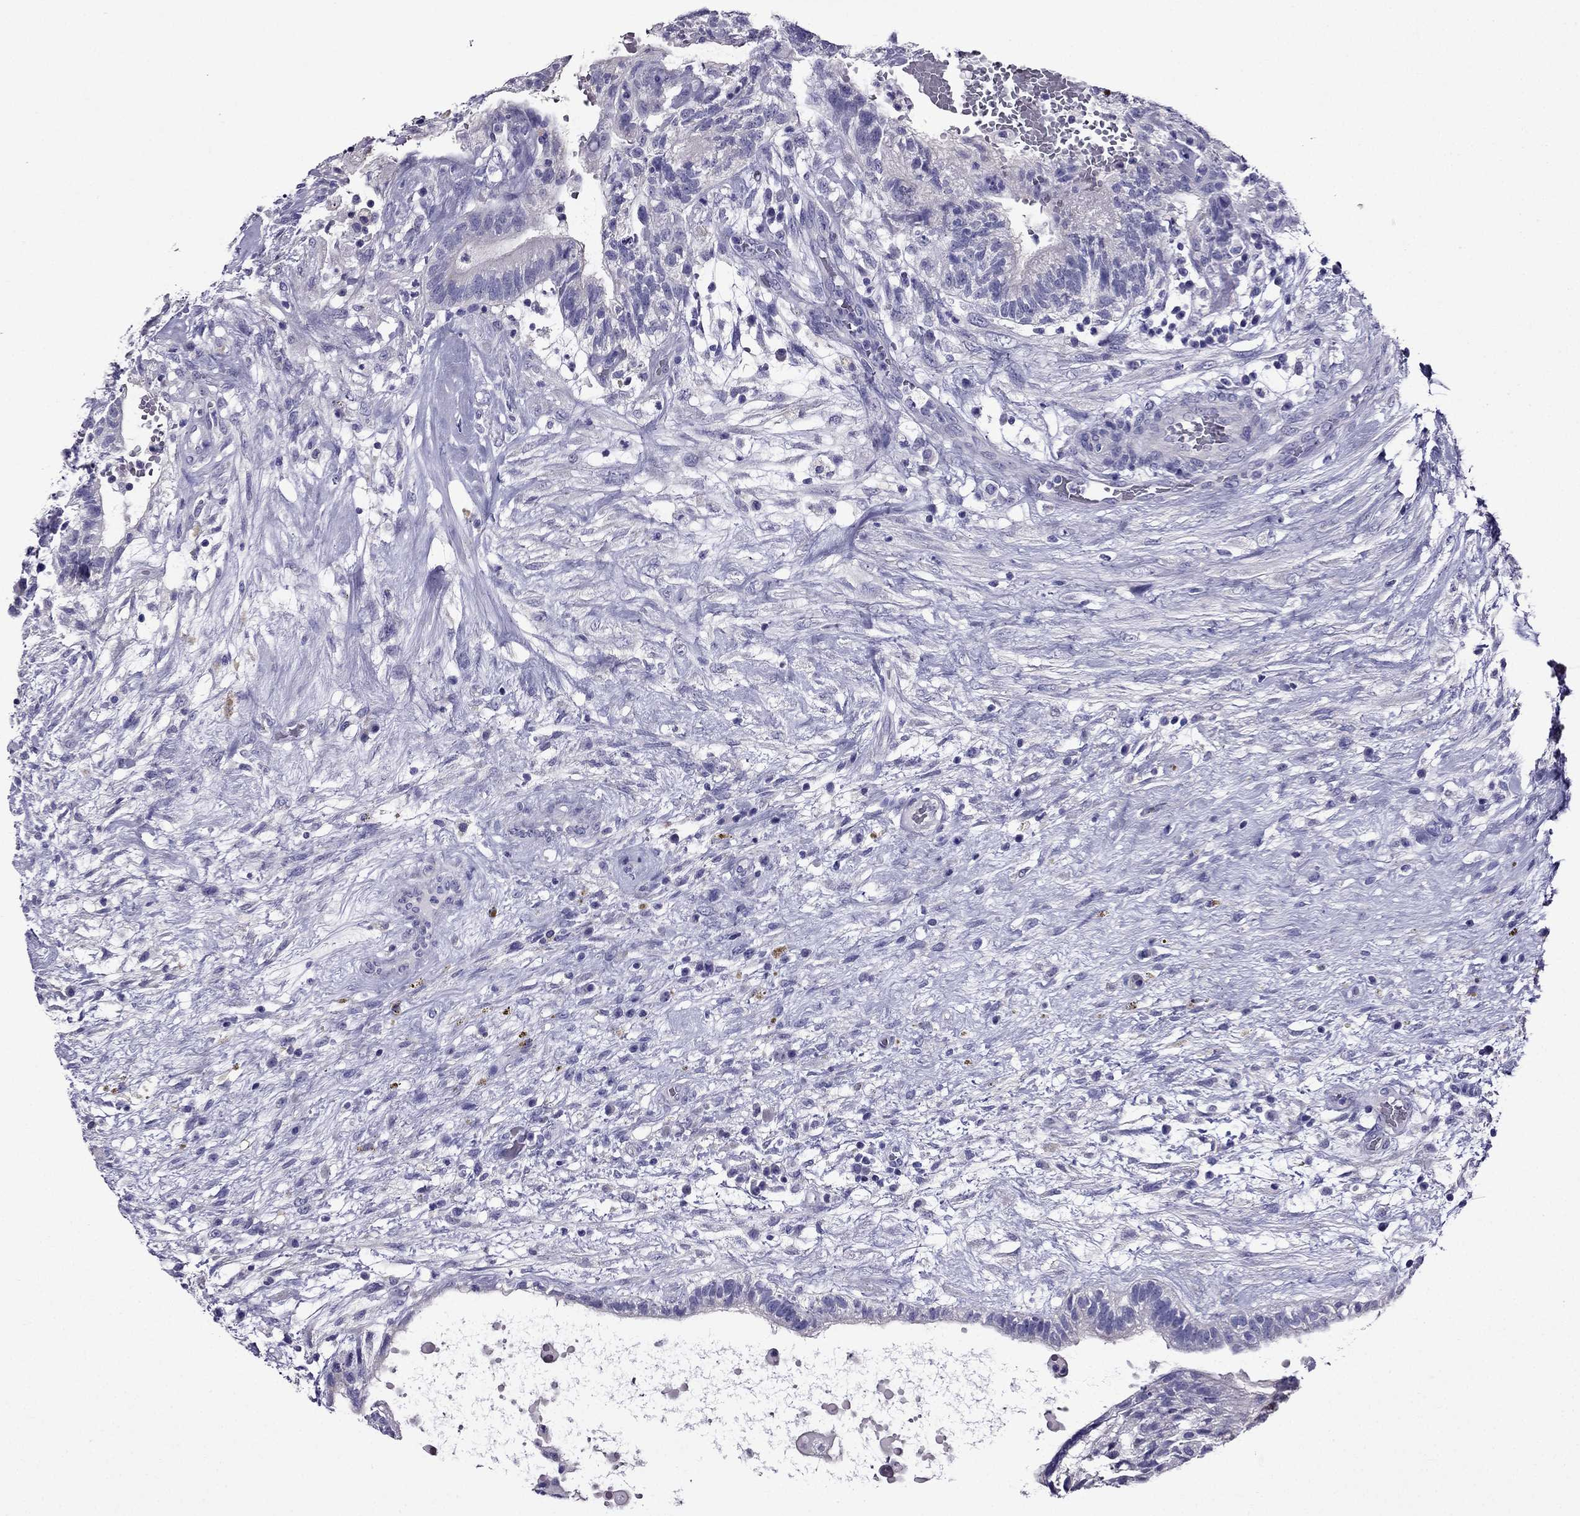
{"staining": {"intensity": "negative", "quantity": "none", "location": "none"}, "tissue": "testis cancer", "cell_type": "Tumor cells", "image_type": "cancer", "snomed": [{"axis": "morphology", "description": "Normal tissue, NOS"}, {"axis": "morphology", "description": "Carcinoma, Embryonal, NOS"}, {"axis": "topography", "description": "Testis"}, {"axis": "topography", "description": "Epididymis"}], "caption": "Tumor cells are negative for protein expression in human testis cancer. (Immunohistochemistry, brightfield microscopy, high magnification).", "gene": "ZNF541", "patient": {"sex": "male", "age": 32}}